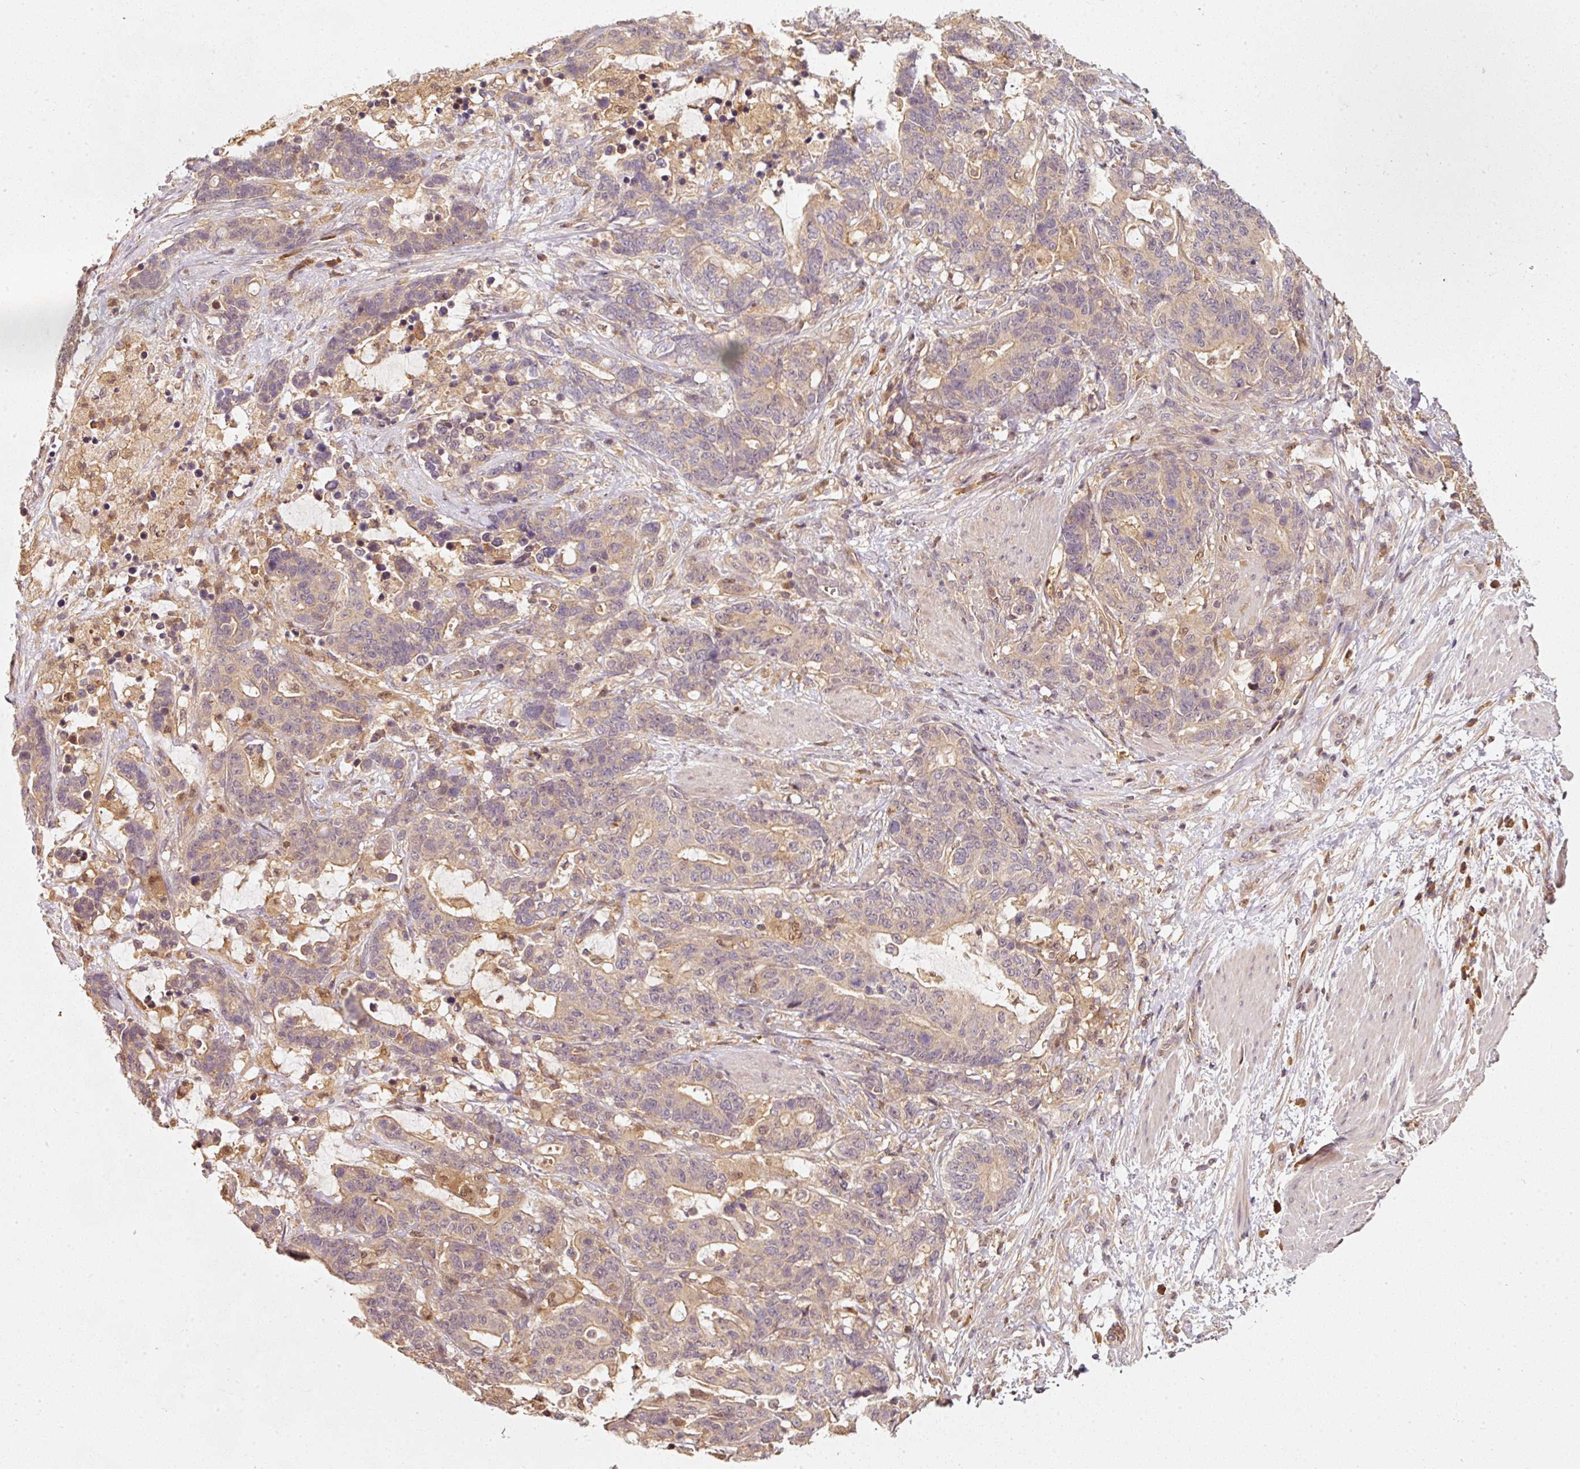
{"staining": {"intensity": "weak", "quantity": "25%-75%", "location": "cytoplasmic/membranous"}, "tissue": "stomach cancer", "cell_type": "Tumor cells", "image_type": "cancer", "snomed": [{"axis": "morphology", "description": "Normal tissue, NOS"}, {"axis": "morphology", "description": "Adenocarcinoma, NOS"}, {"axis": "topography", "description": "Stomach"}], "caption": "Protein expression analysis of stomach cancer (adenocarcinoma) reveals weak cytoplasmic/membranous expression in about 25%-75% of tumor cells.", "gene": "RRAS2", "patient": {"sex": "female", "age": 64}}